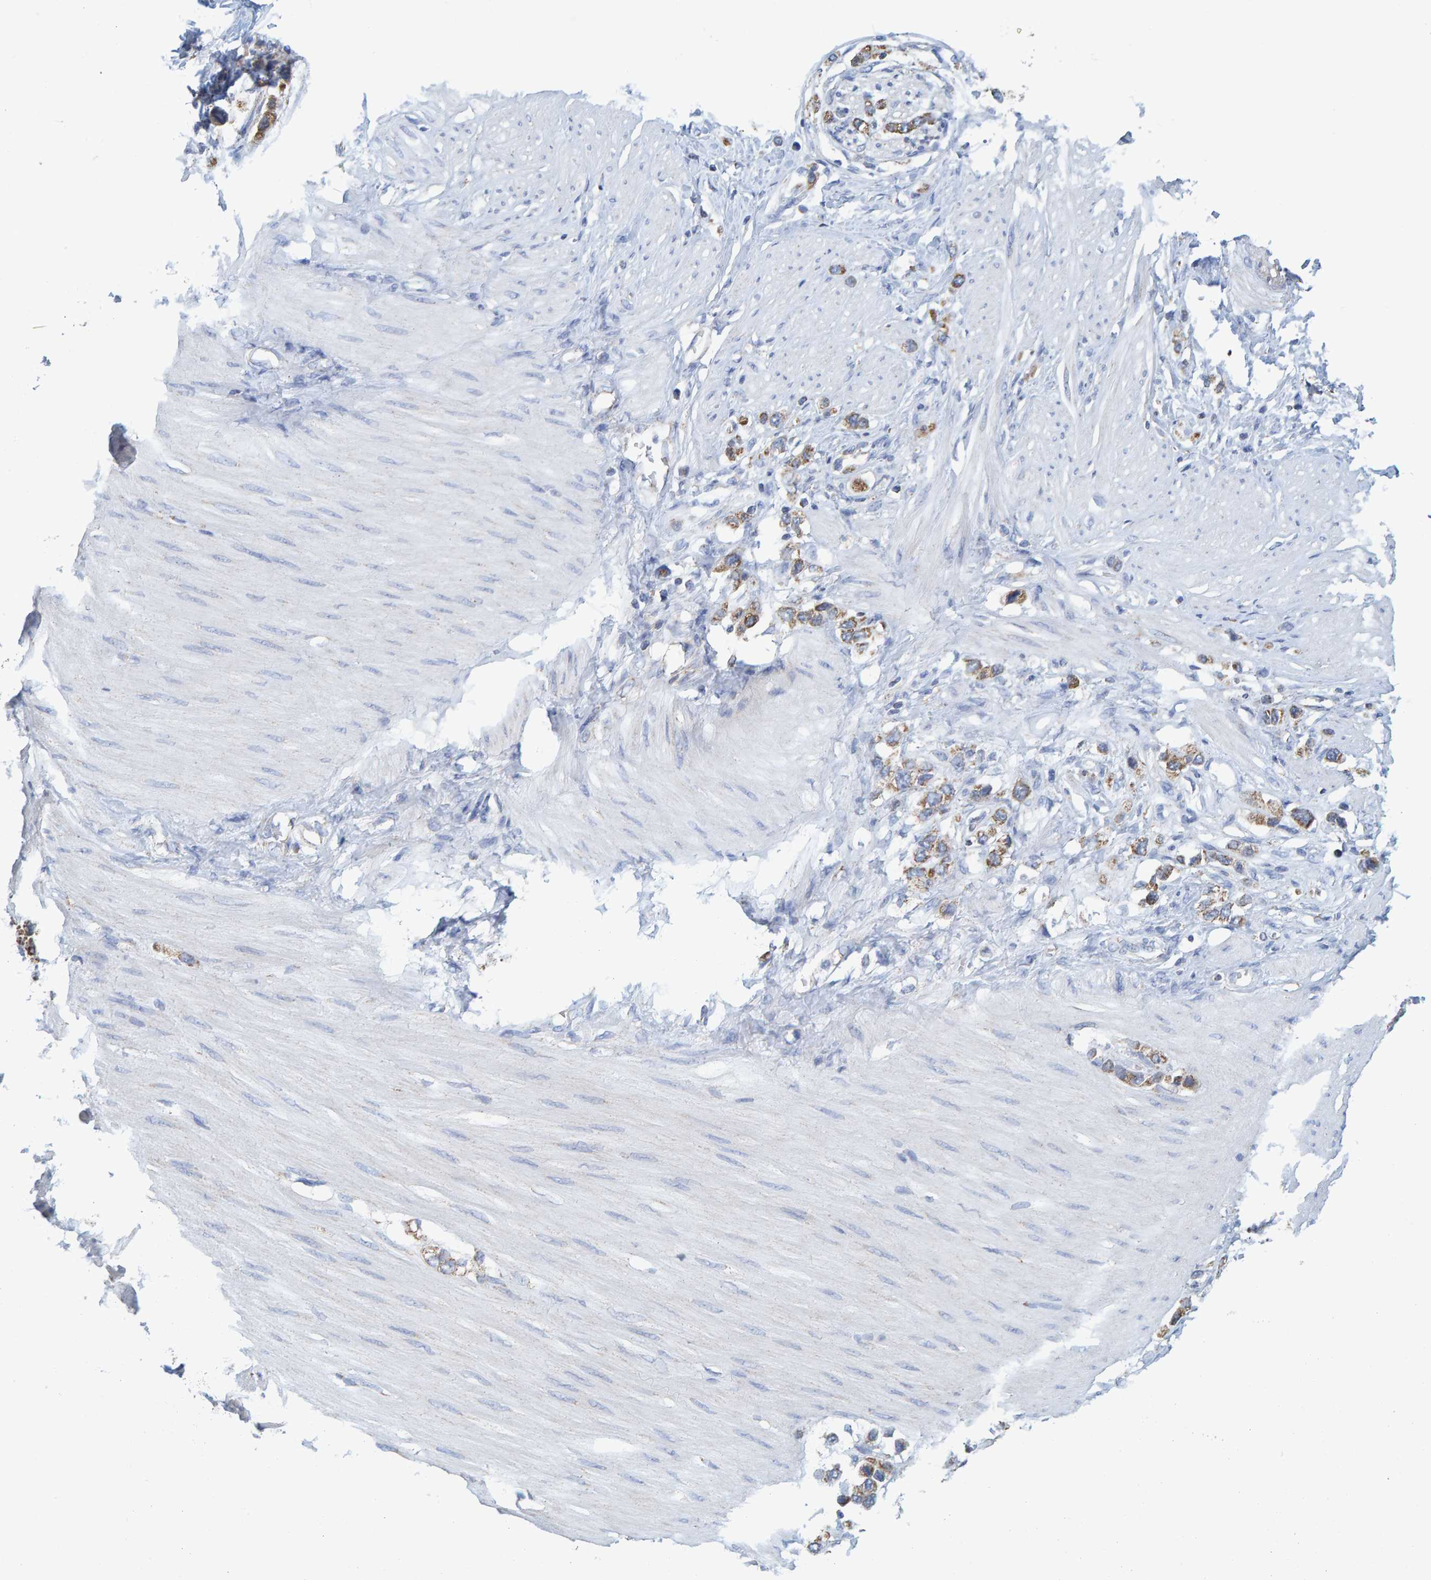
{"staining": {"intensity": "moderate", "quantity": ">75%", "location": "cytoplasmic/membranous"}, "tissue": "stomach cancer", "cell_type": "Tumor cells", "image_type": "cancer", "snomed": [{"axis": "morphology", "description": "Adenocarcinoma, NOS"}, {"axis": "topography", "description": "Stomach"}], "caption": "High-power microscopy captured an IHC micrograph of stomach cancer (adenocarcinoma), revealing moderate cytoplasmic/membranous positivity in about >75% of tumor cells.", "gene": "MRPS7", "patient": {"sex": "female", "age": 65}}